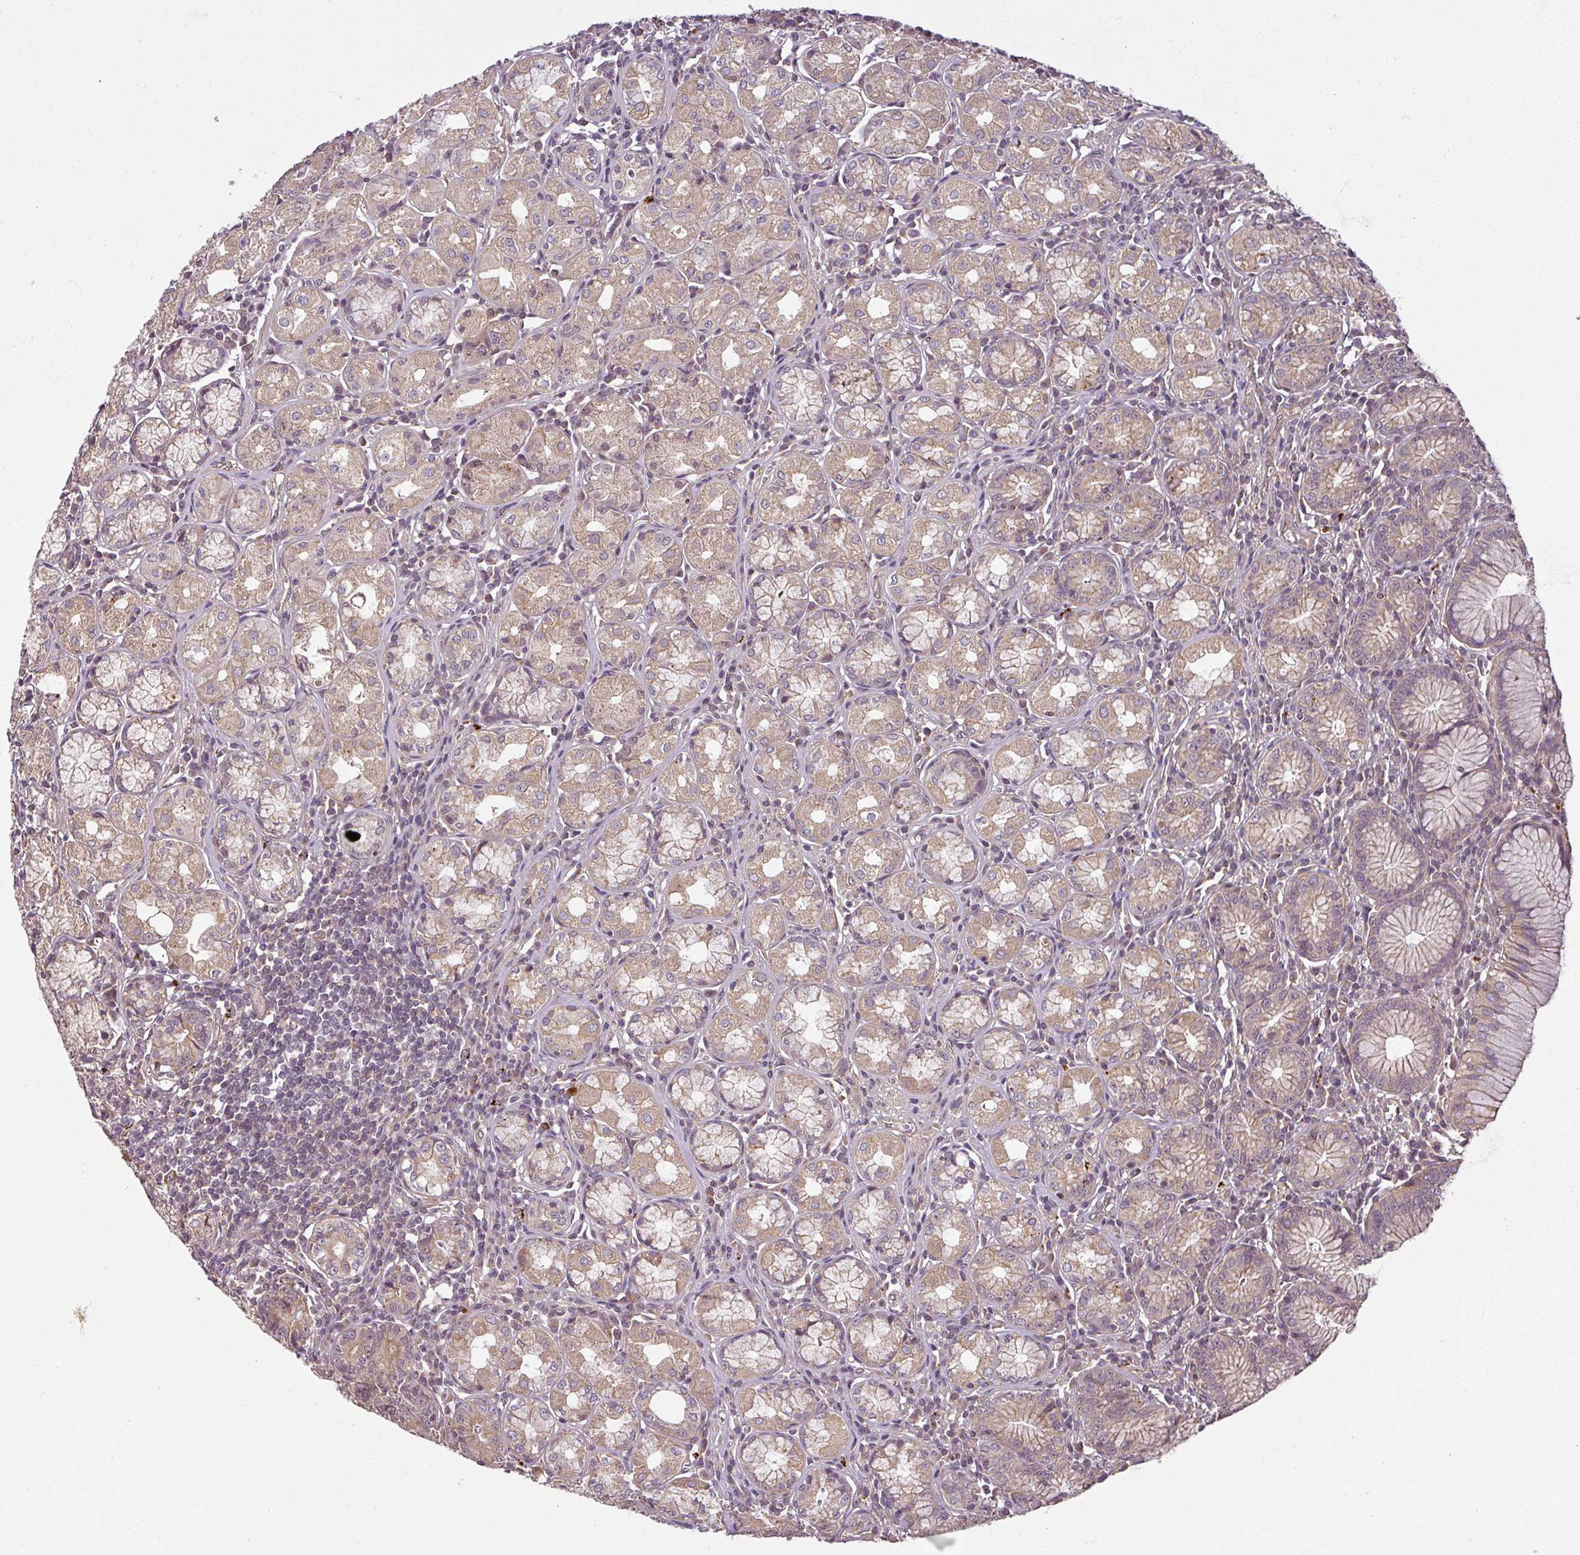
{"staining": {"intensity": "moderate", "quantity": ">75%", "location": "cytoplasmic/membranous"}, "tissue": "stomach", "cell_type": "Glandular cells", "image_type": "normal", "snomed": [{"axis": "morphology", "description": "Normal tissue, NOS"}, {"axis": "topography", "description": "Stomach"}], "caption": "Immunohistochemical staining of benign stomach displays medium levels of moderate cytoplasmic/membranous expression in approximately >75% of glandular cells. Immunohistochemistry stains the protein of interest in brown and the nuclei are stained blue.", "gene": "DIMT1", "patient": {"sex": "male", "age": 55}}